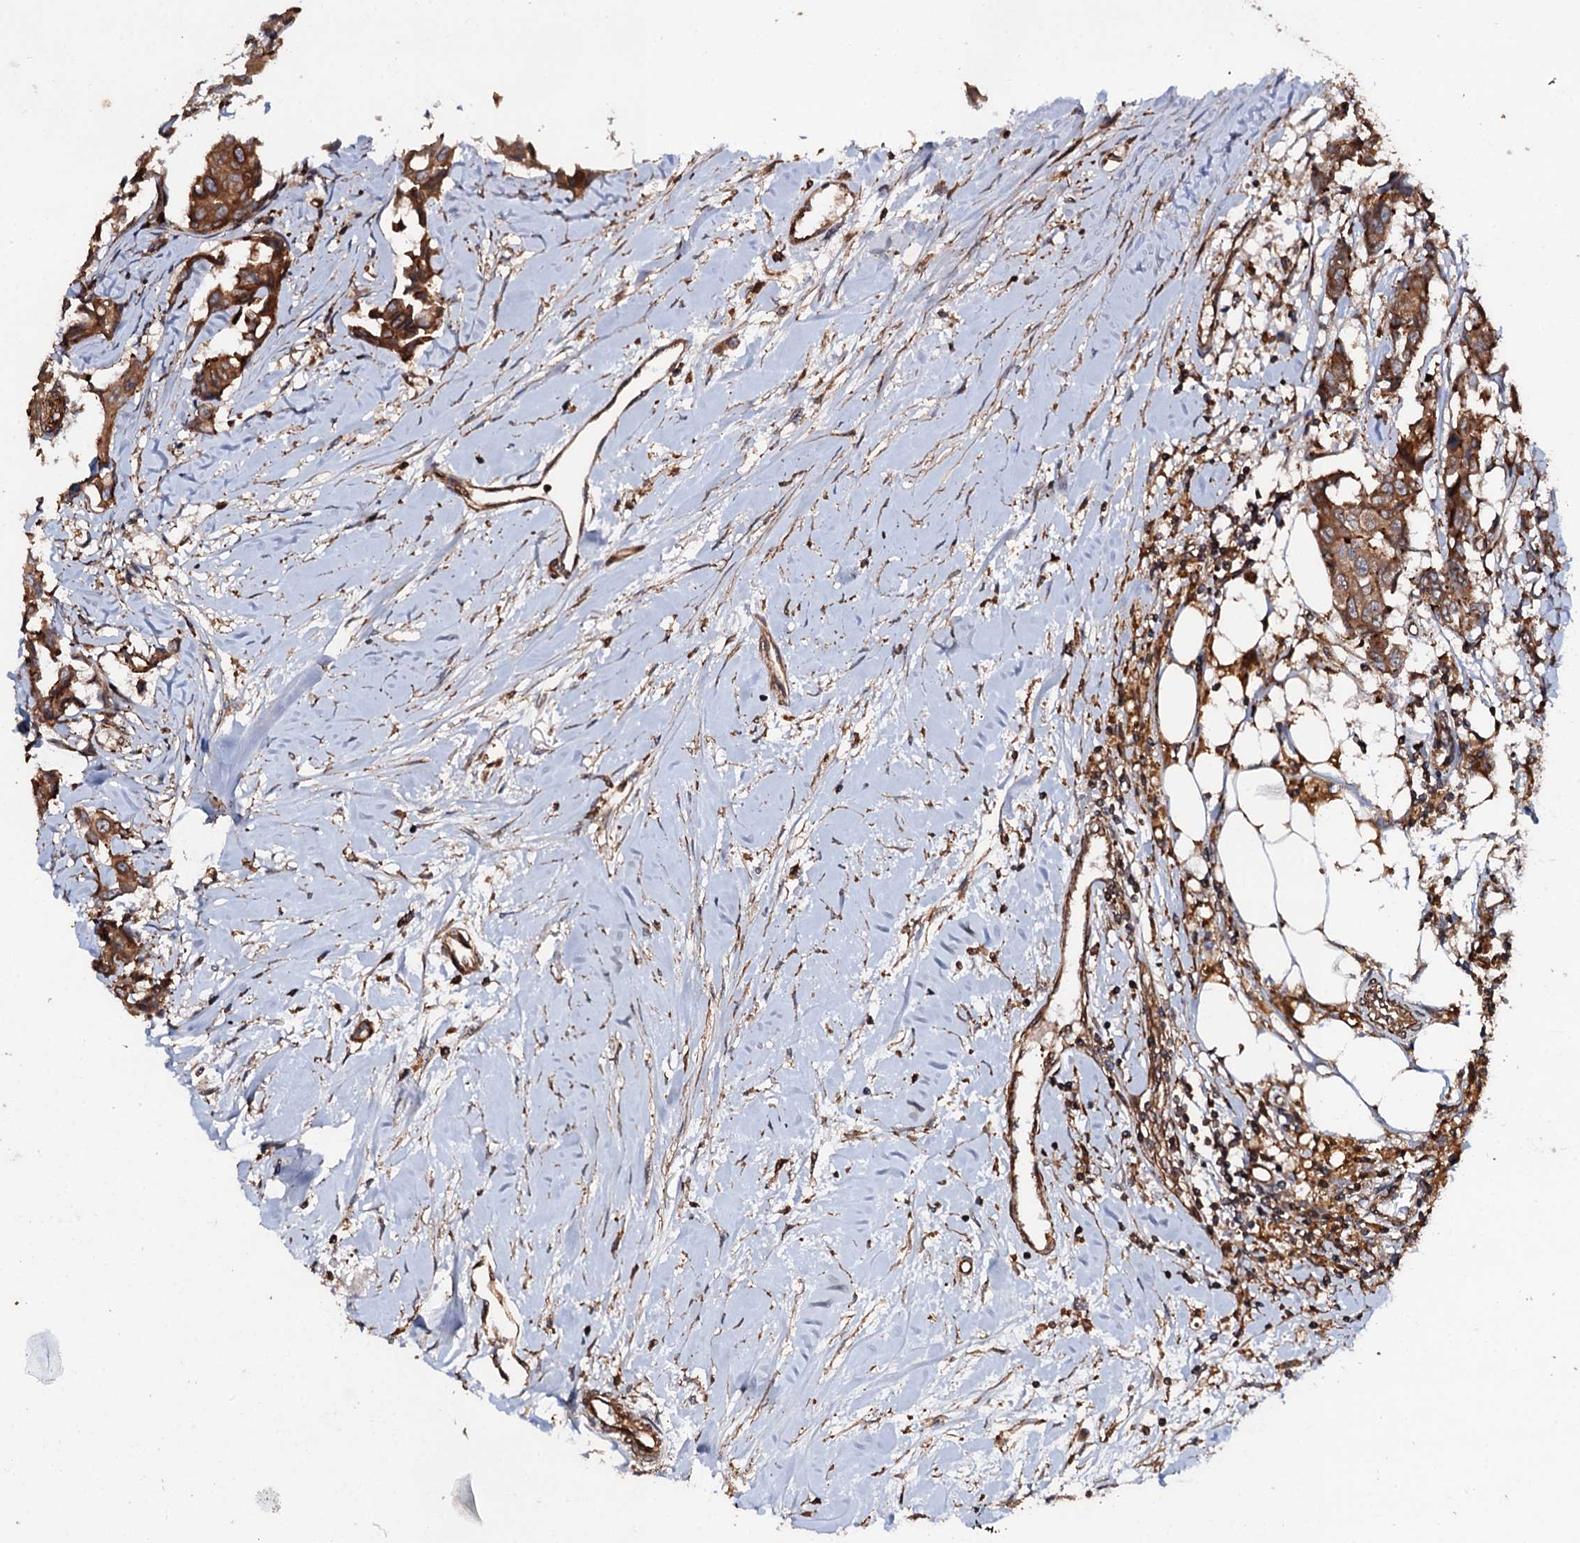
{"staining": {"intensity": "moderate", "quantity": ">75%", "location": "cytoplasmic/membranous"}, "tissue": "breast cancer", "cell_type": "Tumor cells", "image_type": "cancer", "snomed": [{"axis": "morphology", "description": "Duct carcinoma"}, {"axis": "topography", "description": "Breast"}], "caption": "Protein expression analysis of breast intraductal carcinoma demonstrates moderate cytoplasmic/membranous staining in approximately >75% of tumor cells. The protein is stained brown, and the nuclei are stained in blue (DAB IHC with brightfield microscopy, high magnification).", "gene": "BORA", "patient": {"sex": "female", "age": 80}}